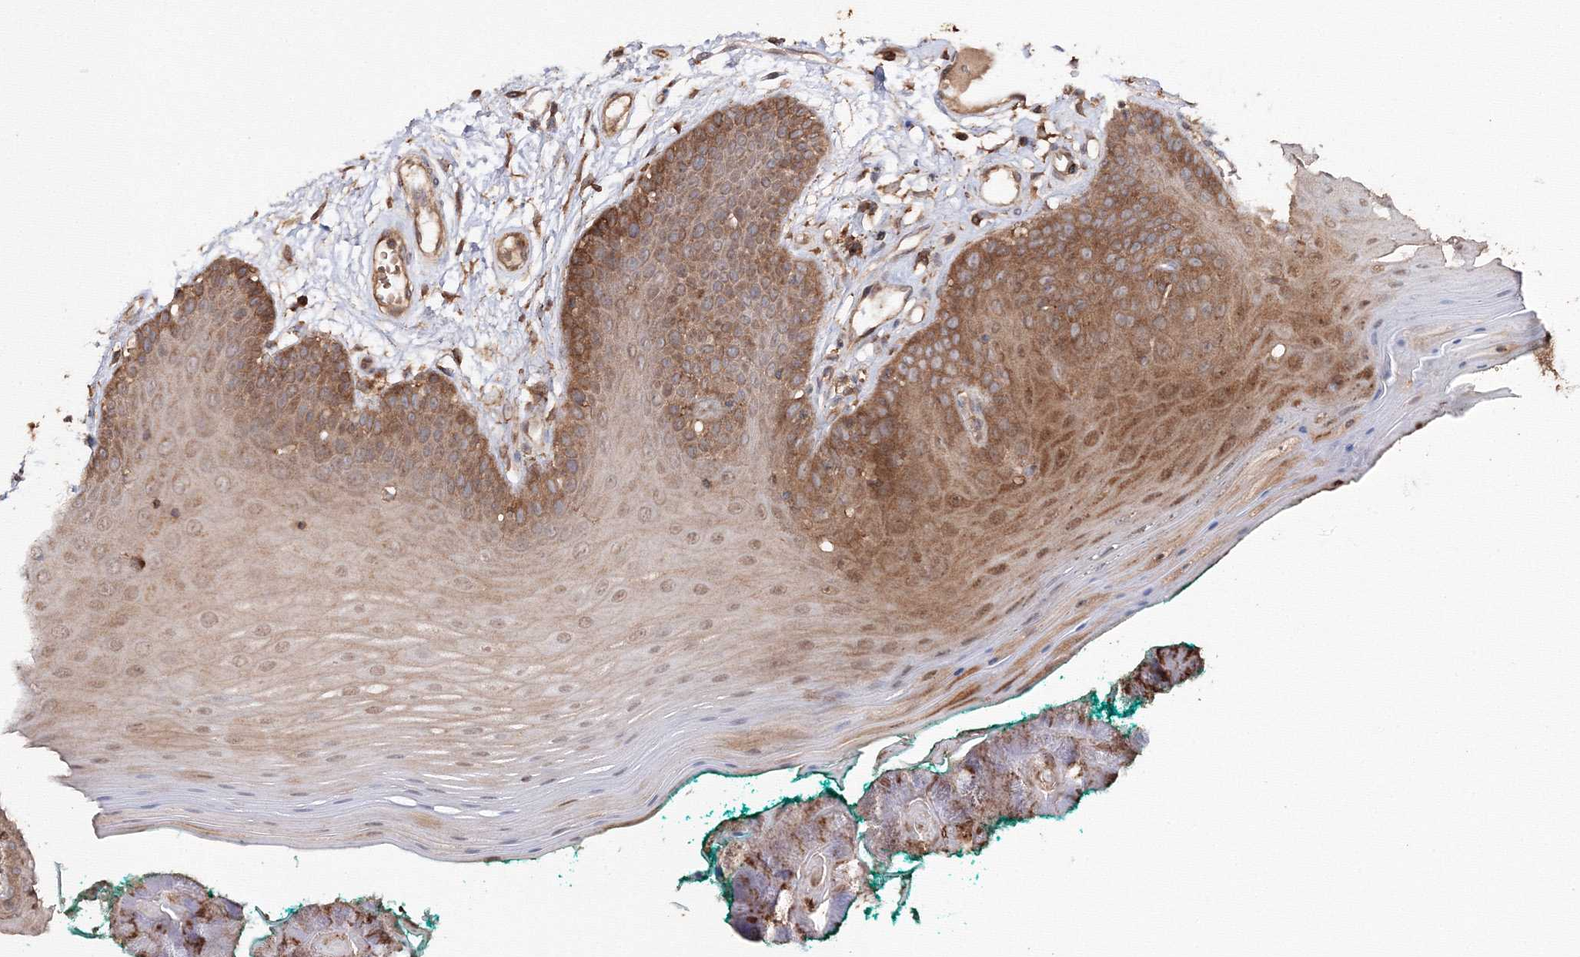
{"staining": {"intensity": "moderate", "quantity": ">75%", "location": "cytoplasmic/membranous"}, "tissue": "oral mucosa", "cell_type": "Squamous epithelial cells", "image_type": "normal", "snomed": [{"axis": "morphology", "description": "Normal tissue, NOS"}, {"axis": "topography", "description": "Skeletal muscle"}, {"axis": "topography", "description": "Oral tissue"}], "caption": "About >75% of squamous epithelial cells in benign oral mucosa exhibit moderate cytoplasmic/membranous protein positivity as visualized by brown immunohistochemical staining.", "gene": "DDO", "patient": {"sex": "male", "age": 58}}